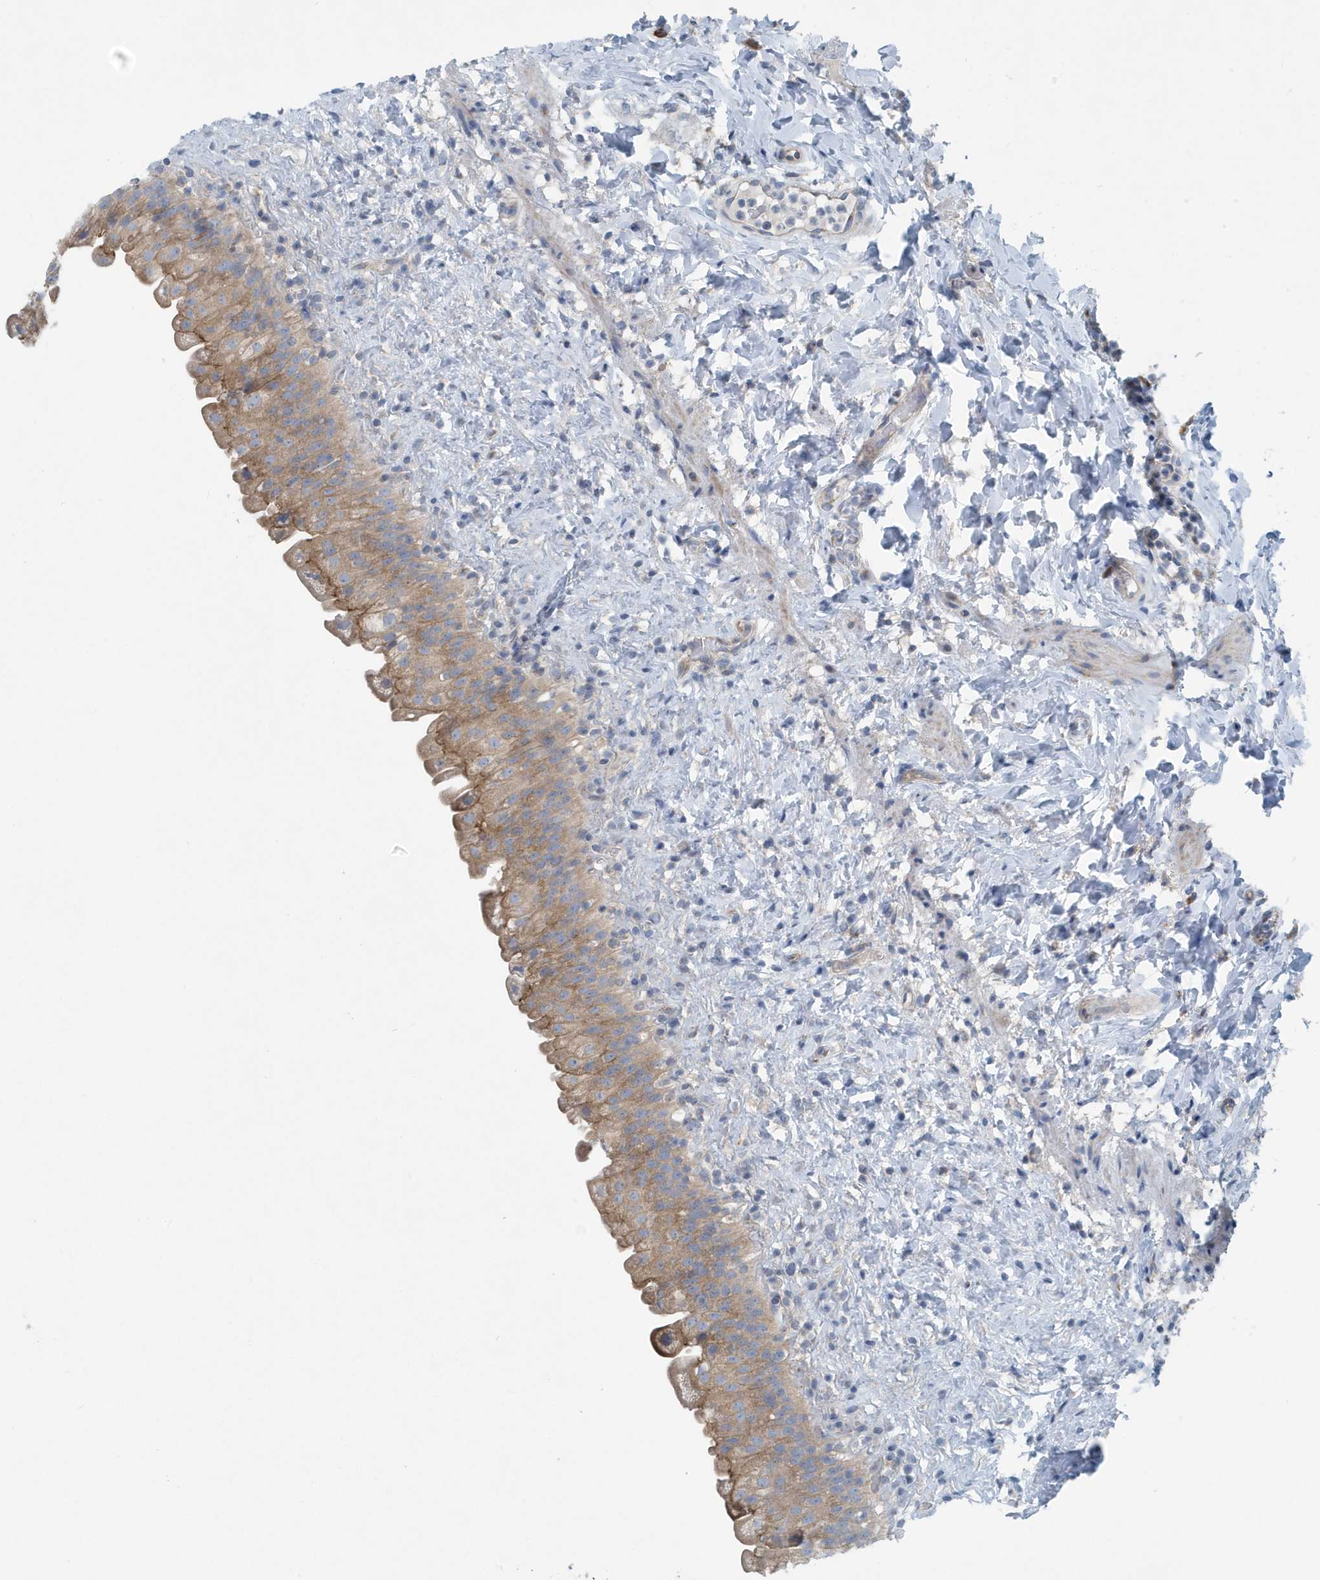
{"staining": {"intensity": "moderate", "quantity": ">75%", "location": "cytoplasmic/membranous"}, "tissue": "urinary bladder", "cell_type": "Urothelial cells", "image_type": "normal", "snomed": [{"axis": "morphology", "description": "Normal tissue, NOS"}, {"axis": "topography", "description": "Urinary bladder"}], "caption": "The histopathology image exhibits staining of normal urinary bladder, revealing moderate cytoplasmic/membranous protein expression (brown color) within urothelial cells. Ihc stains the protein in brown and the nuclei are stained blue.", "gene": "PPM1M", "patient": {"sex": "female", "age": 27}}